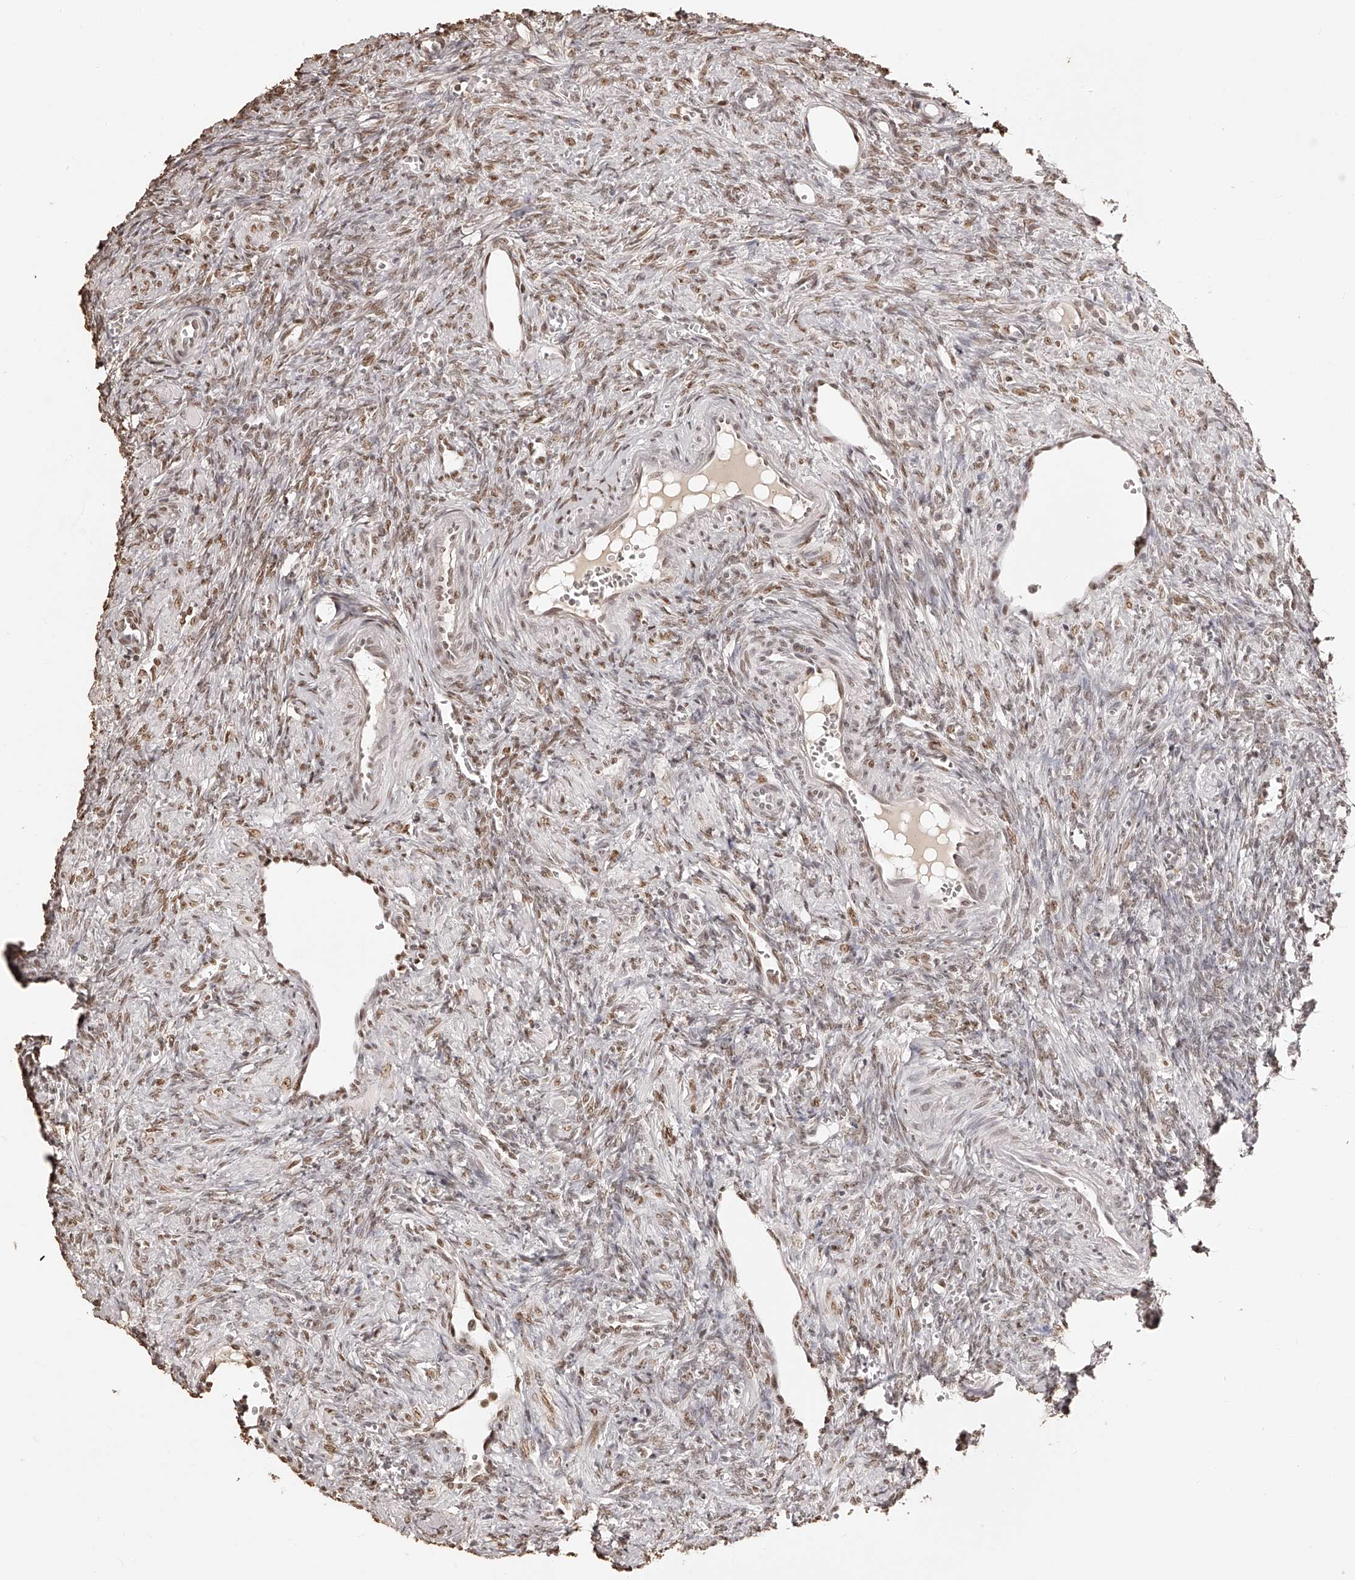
{"staining": {"intensity": "moderate", "quantity": ">75%", "location": "nuclear"}, "tissue": "ovary", "cell_type": "Ovarian stroma cells", "image_type": "normal", "snomed": [{"axis": "morphology", "description": "Normal tissue, NOS"}, {"axis": "topography", "description": "Ovary"}], "caption": "The histopathology image exhibits staining of normal ovary, revealing moderate nuclear protein staining (brown color) within ovarian stroma cells.", "gene": "ZNF503", "patient": {"sex": "female", "age": 41}}